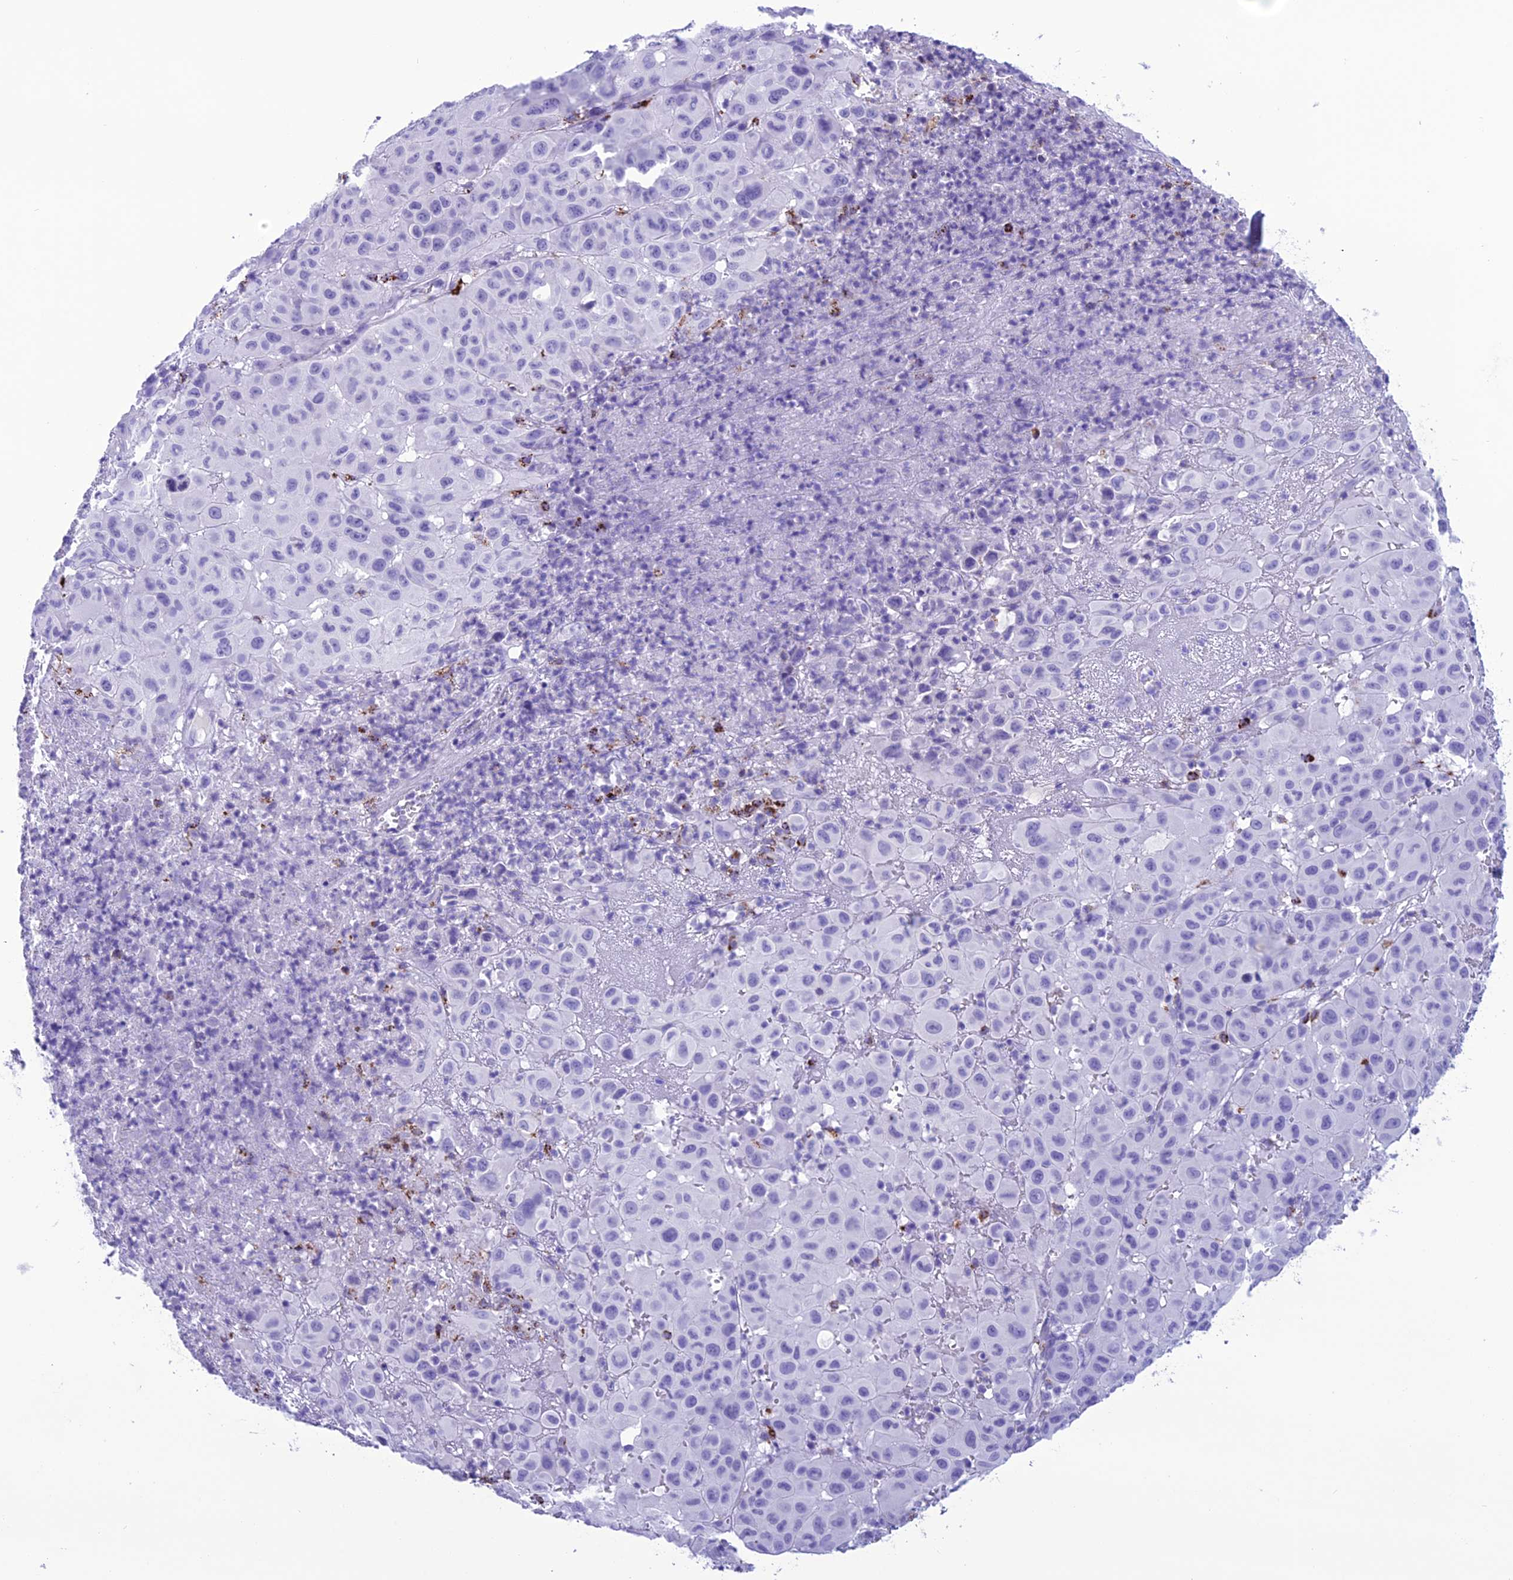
{"staining": {"intensity": "negative", "quantity": "none", "location": "none"}, "tissue": "melanoma", "cell_type": "Tumor cells", "image_type": "cancer", "snomed": [{"axis": "morphology", "description": "Malignant melanoma, NOS"}, {"axis": "topography", "description": "Skin"}], "caption": "IHC histopathology image of human melanoma stained for a protein (brown), which exhibits no staining in tumor cells.", "gene": "TRAM1L1", "patient": {"sex": "male", "age": 73}}